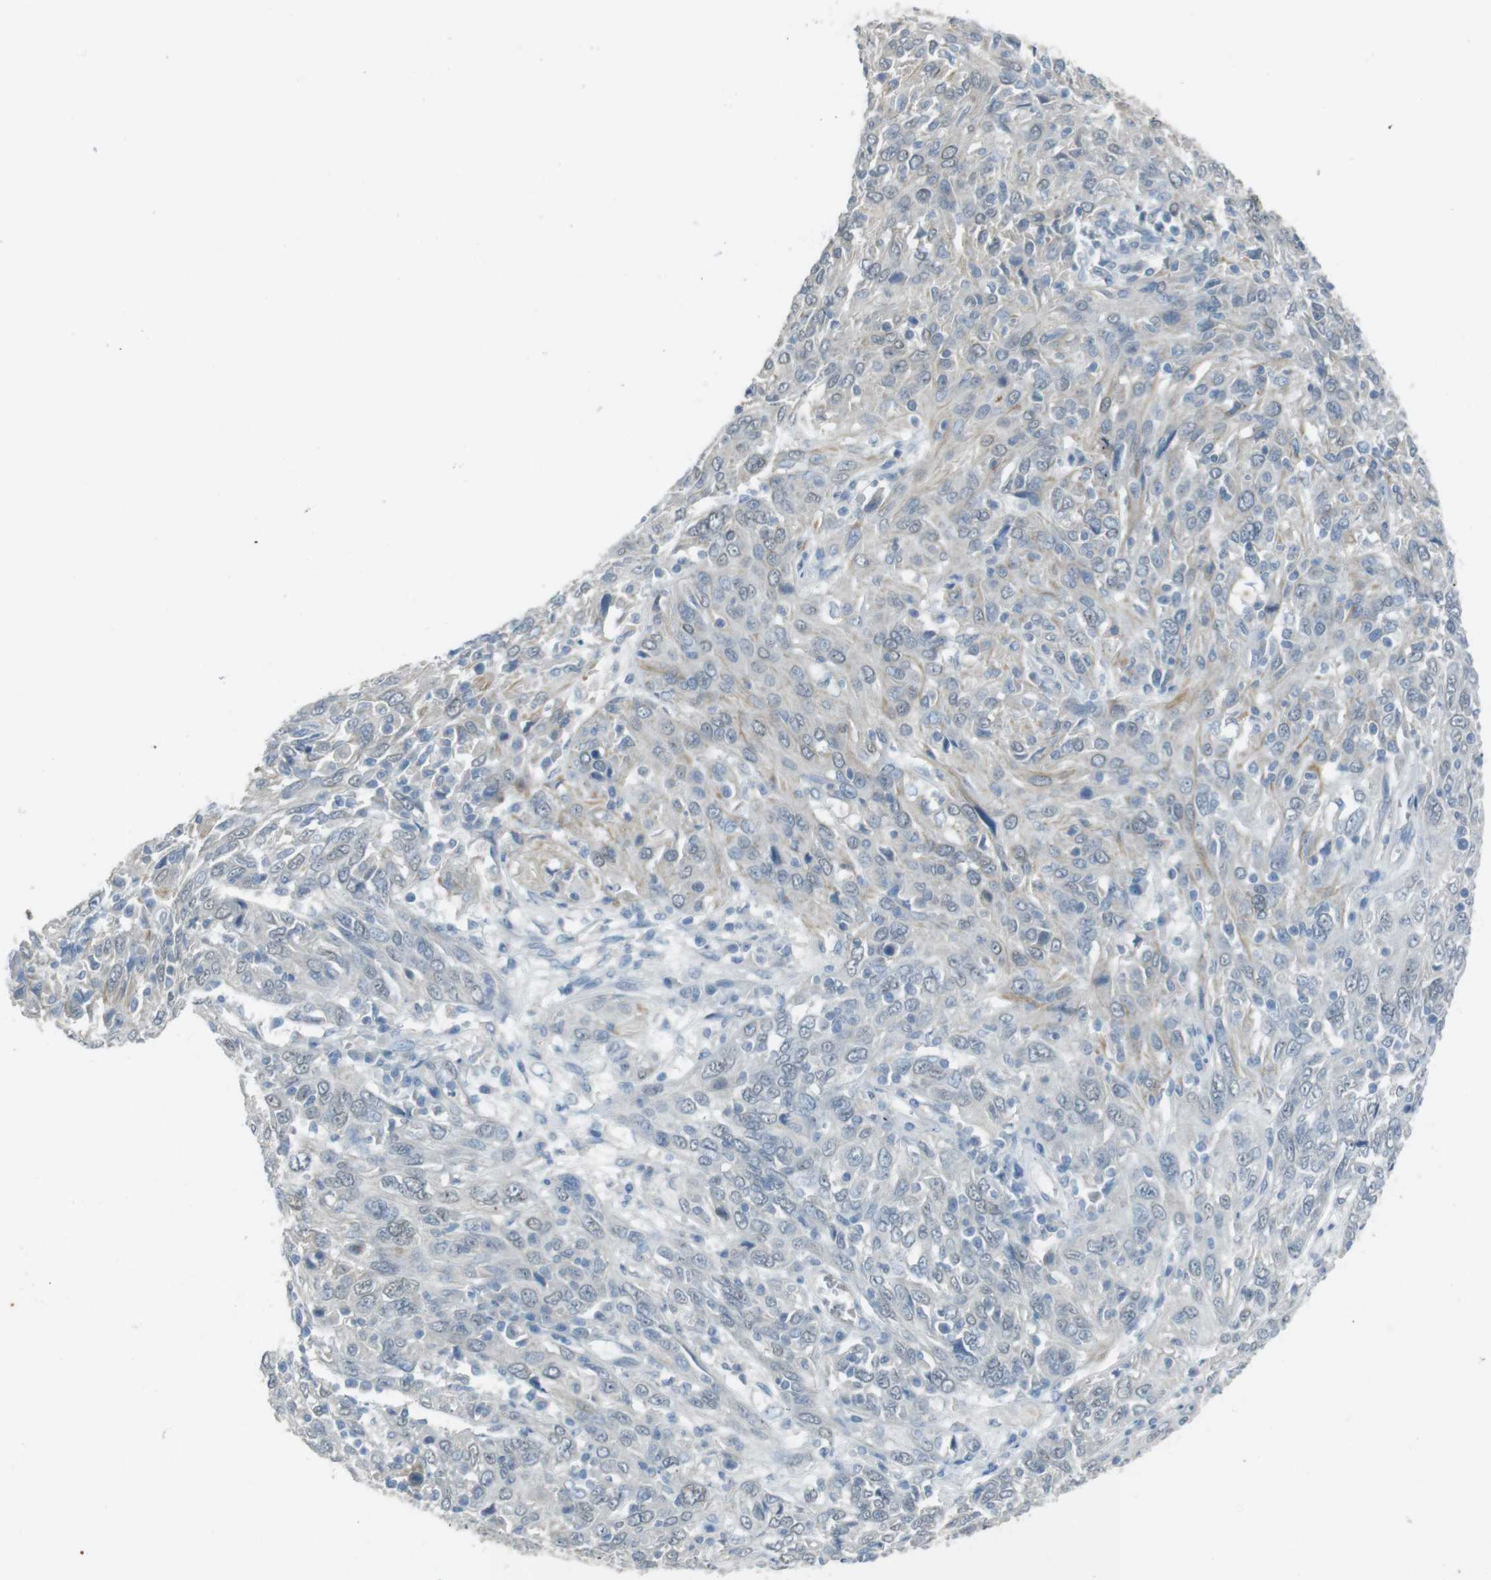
{"staining": {"intensity": "weak", "quantity": "<25%", "location": "cytoplasmic/membranous"}, "tissue": "cervical cancer", "cell_type": "Tumor cells", "image_type": "cancer", "snomed": [{"axis": "morphology", "description": "Squamous cell carcinoma, NOS"}, {"axis": "topography", "description": "Cervix"}], "caption": "Cervical squamous cell carcinoma stained for a protein using immunohistochemistry exhibits no staining tumor cells.", "gene": "ENTPD7", "patient": {"sex": "female", "age": 46}}